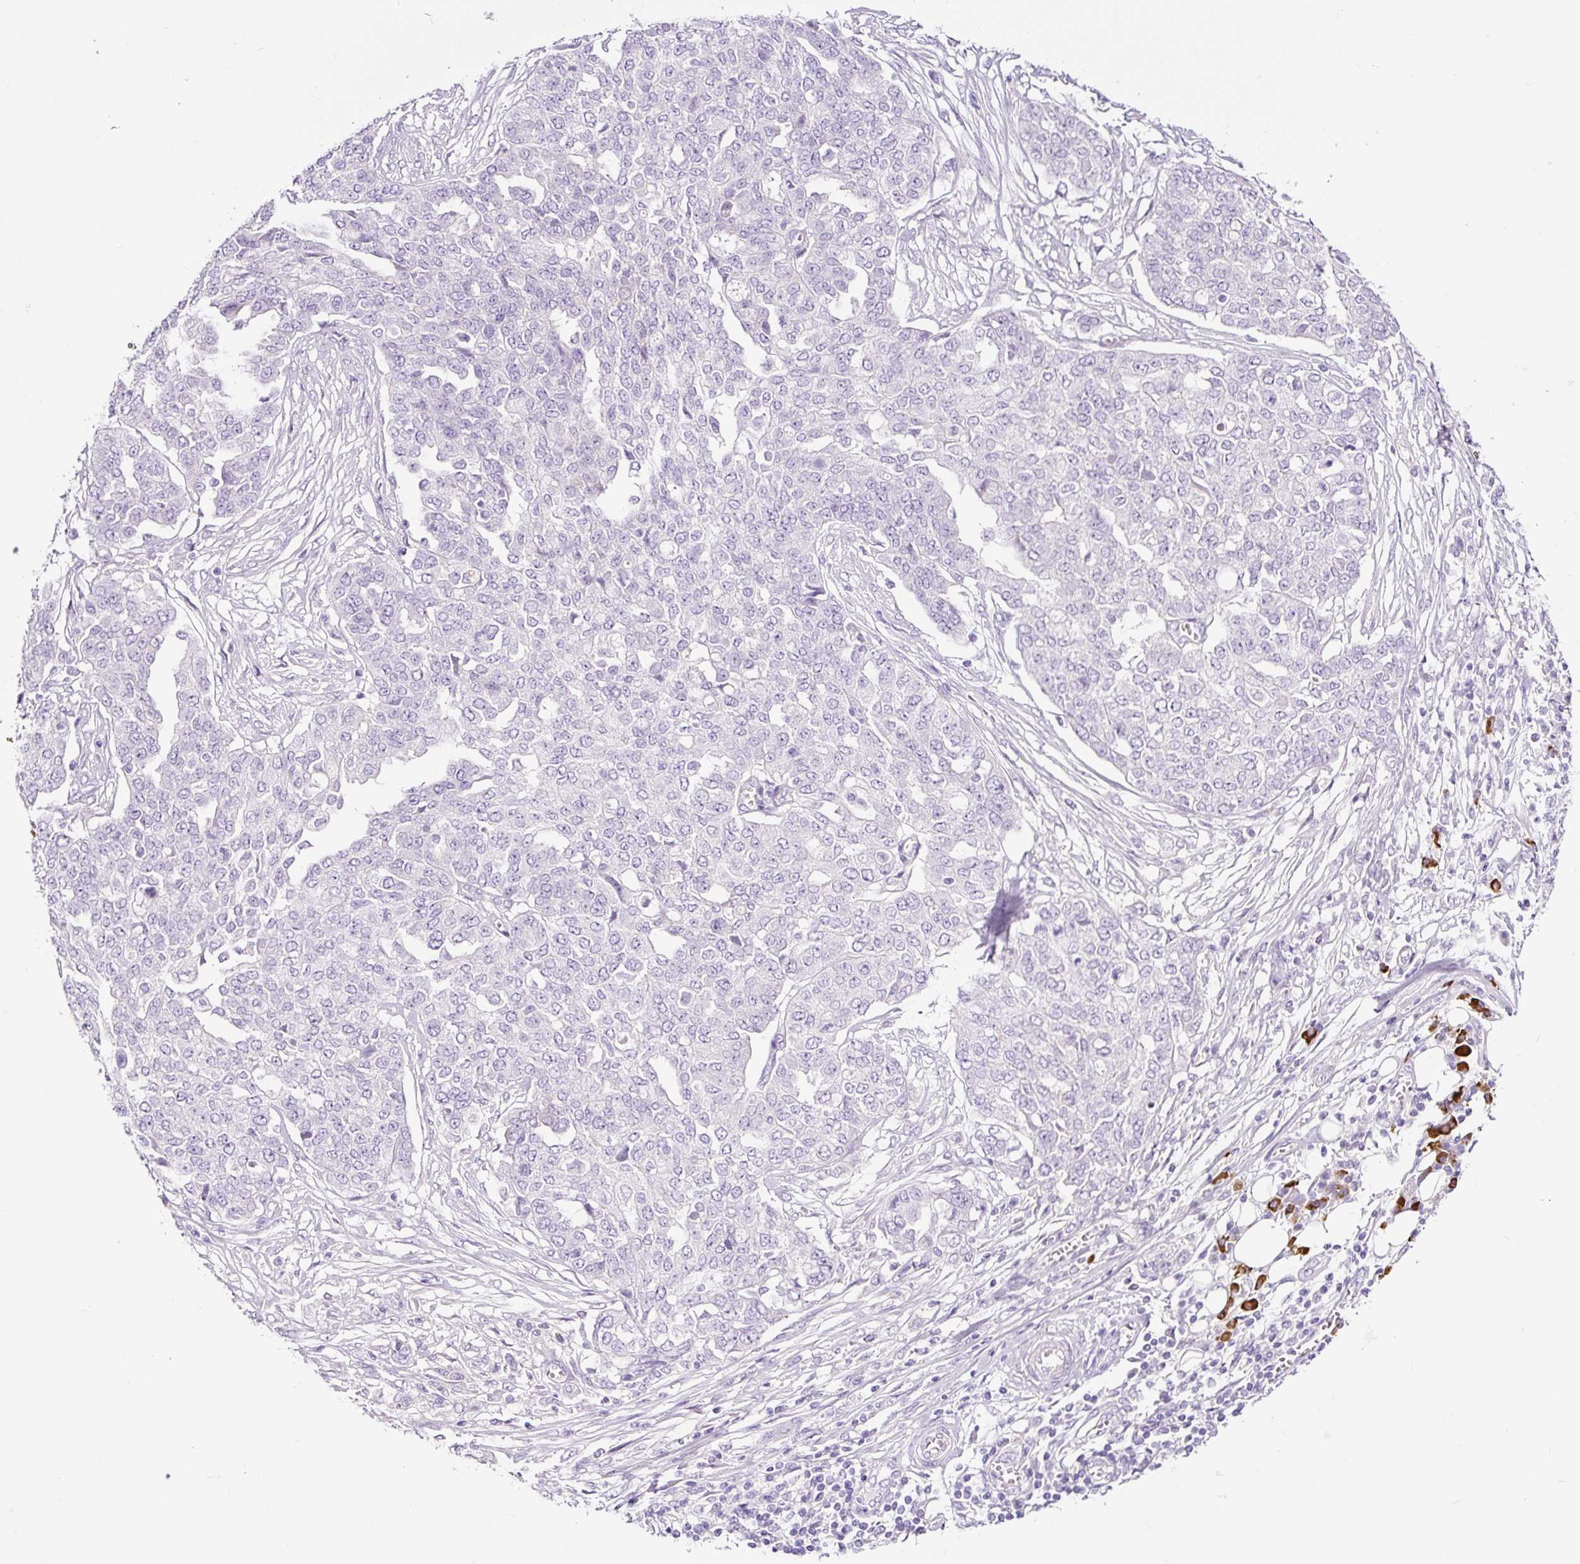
{"staining": {"intensity": "negative", "quantity": "none", "location": "none"}, "tissue": "ovarian cancer", "cell_type": "Tumor cells", "image_type": "cancer", "snomed": [{"axis": "morphology", "description": "Cystadenocarcinoma, serous, NOS"}, {"axis": "topography", "description": "Soft tissue"}, {"axis": "topography", "description": "Ovary"}], "caption": "Immunohistochemistry (IHC) of human ovarian serous cystadenocarcinoma shows no staining in tumor cells.", "gene": "RNF212B", "patient": {"sex": "female", "age": 57}}